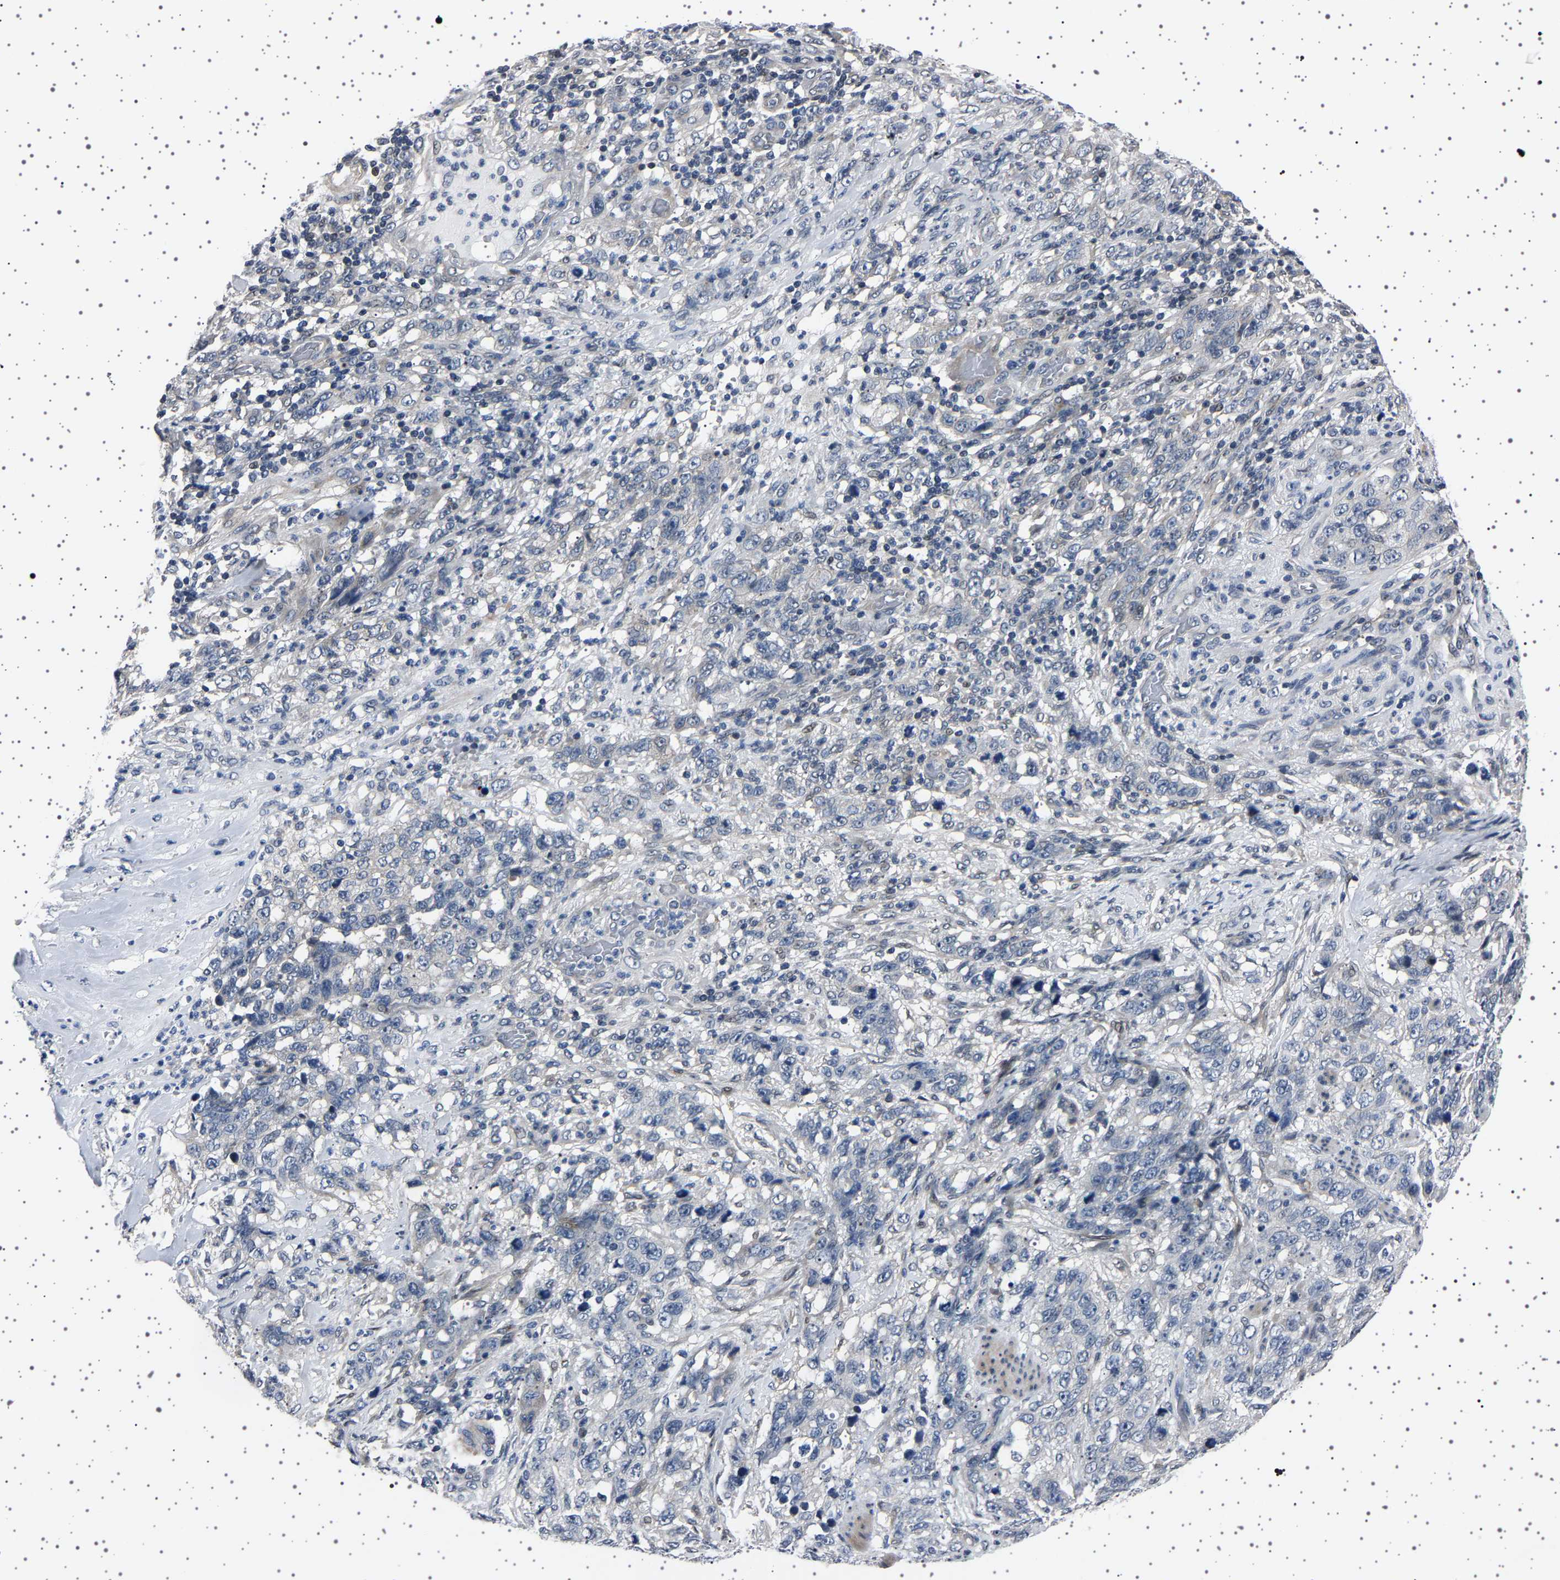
{"staining": {"intensity": "negative", "quantity": "none", "location": "none"}, "tissue": "stomach cancer", "cell_type": "Tumor cells", "image_type": "cancer", "snomed": [{"axis": "morphology", "description": "Adenocarcinoma, NOS"}, {"axis": "topography", "description": "Stomach"}], "caption": "Immunohistochemistry (IHC) photomicrograph of stomach adenocarcinoma stained for a protein (brown), which reveals no staining in tumor cells.", "gene": "PAK5", "patient": {"sex": "male", "age": 48}}